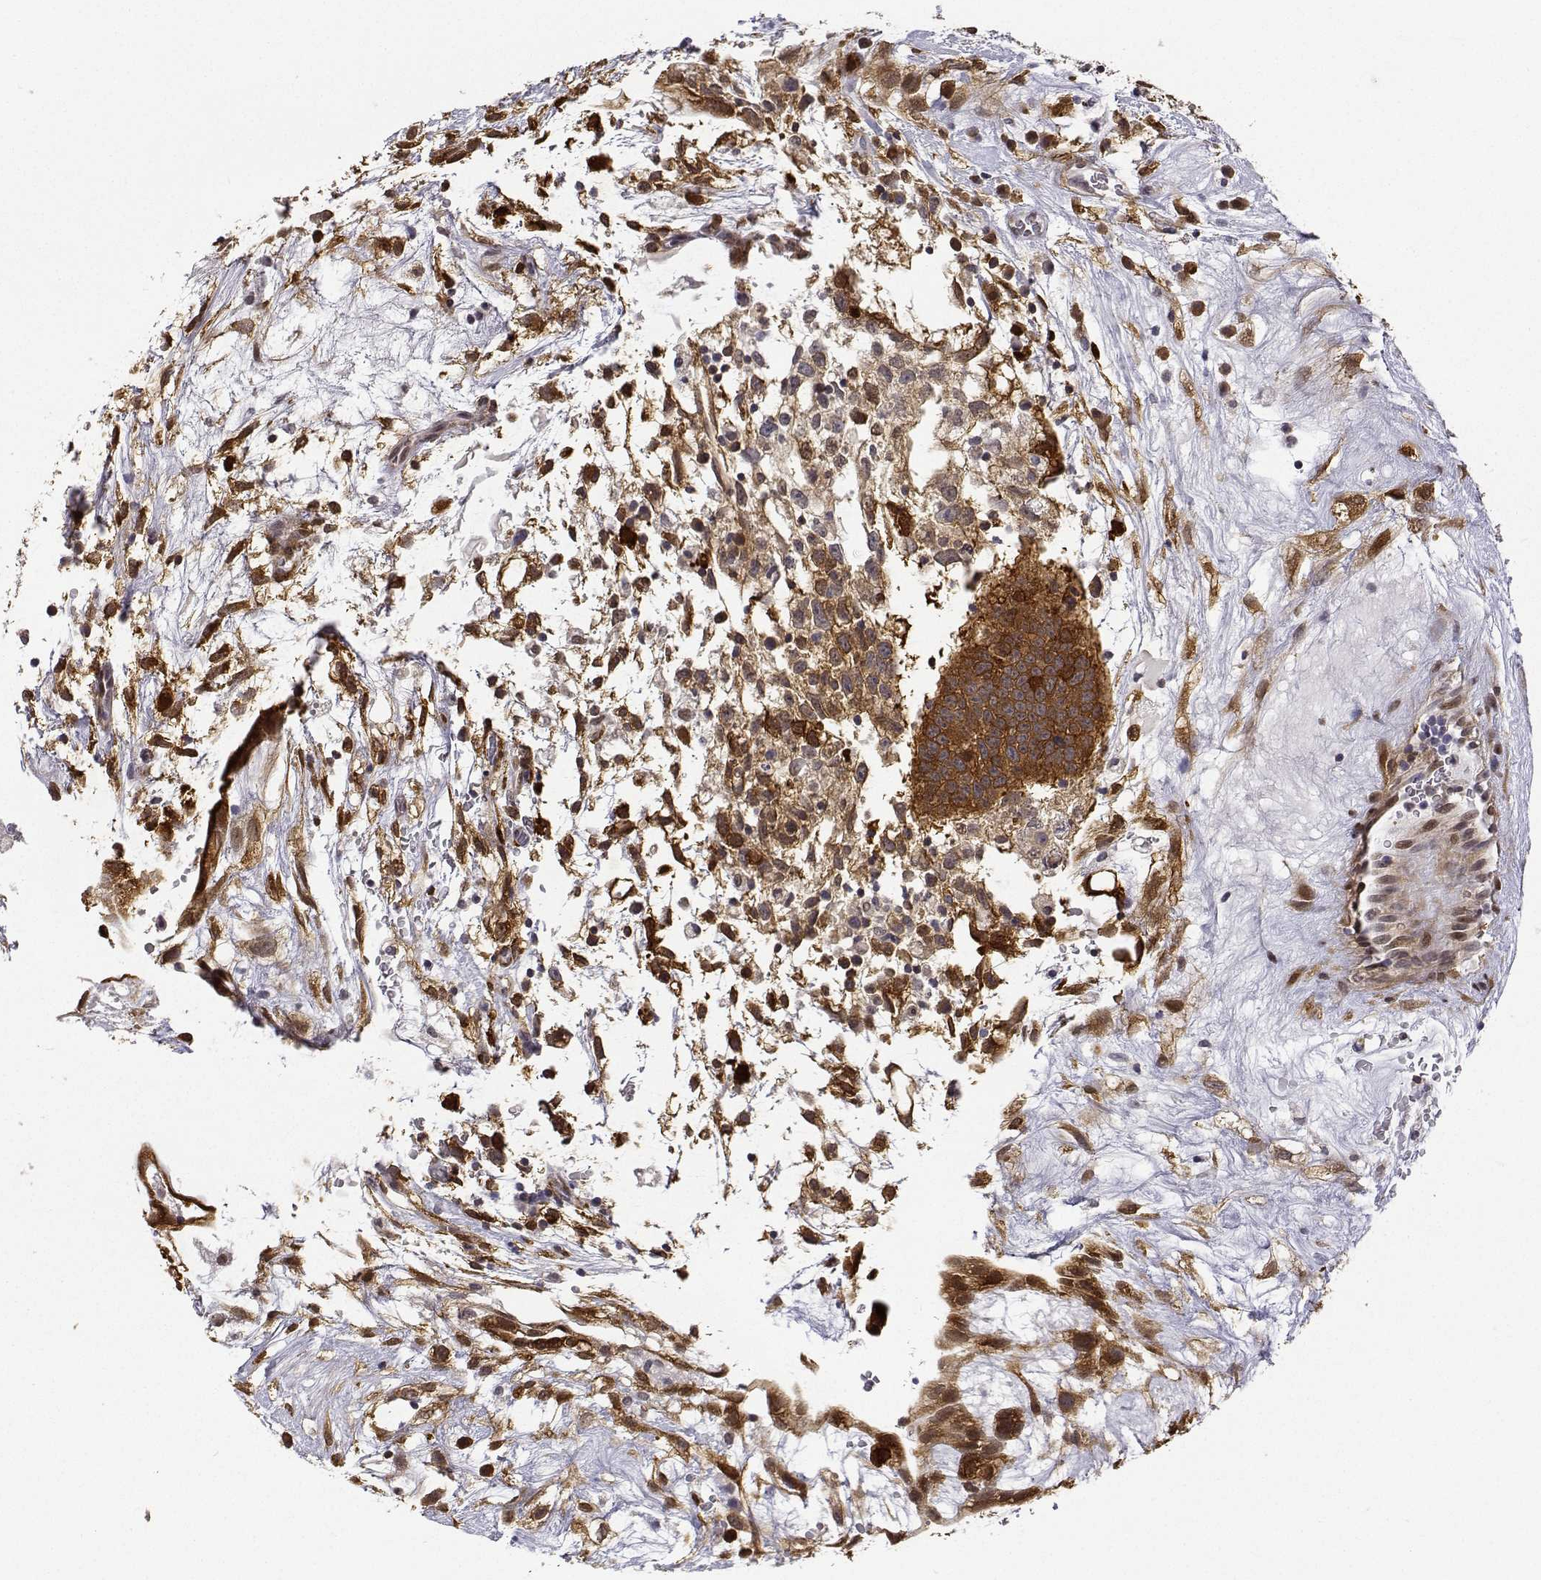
{"staining": {"intensity": "strong", "quantity": ">75%", "location": "cytoplasmic/membranous,nuclear"}, "tissue": "testis cancer", "cell_type": "Tumor cells", "image_type": "cancer", "snomed": [{"axis": "morphology", "description": "Normal tissue, NOS"}, {"axis": "morphology", "description": "Carcinoma, Embryonal, NOS"}, {"axis": "topography", "description": "Testis"}], "caption": "Testis cancer (embryonal carcinoma) stained with a brown dye reveals strong cytoplasmic/membranous and nuclear positive staining in approximately >75% of tumor cells.", "gene": "PHGDH", "patient": {"sex": "male", "age": 32}}